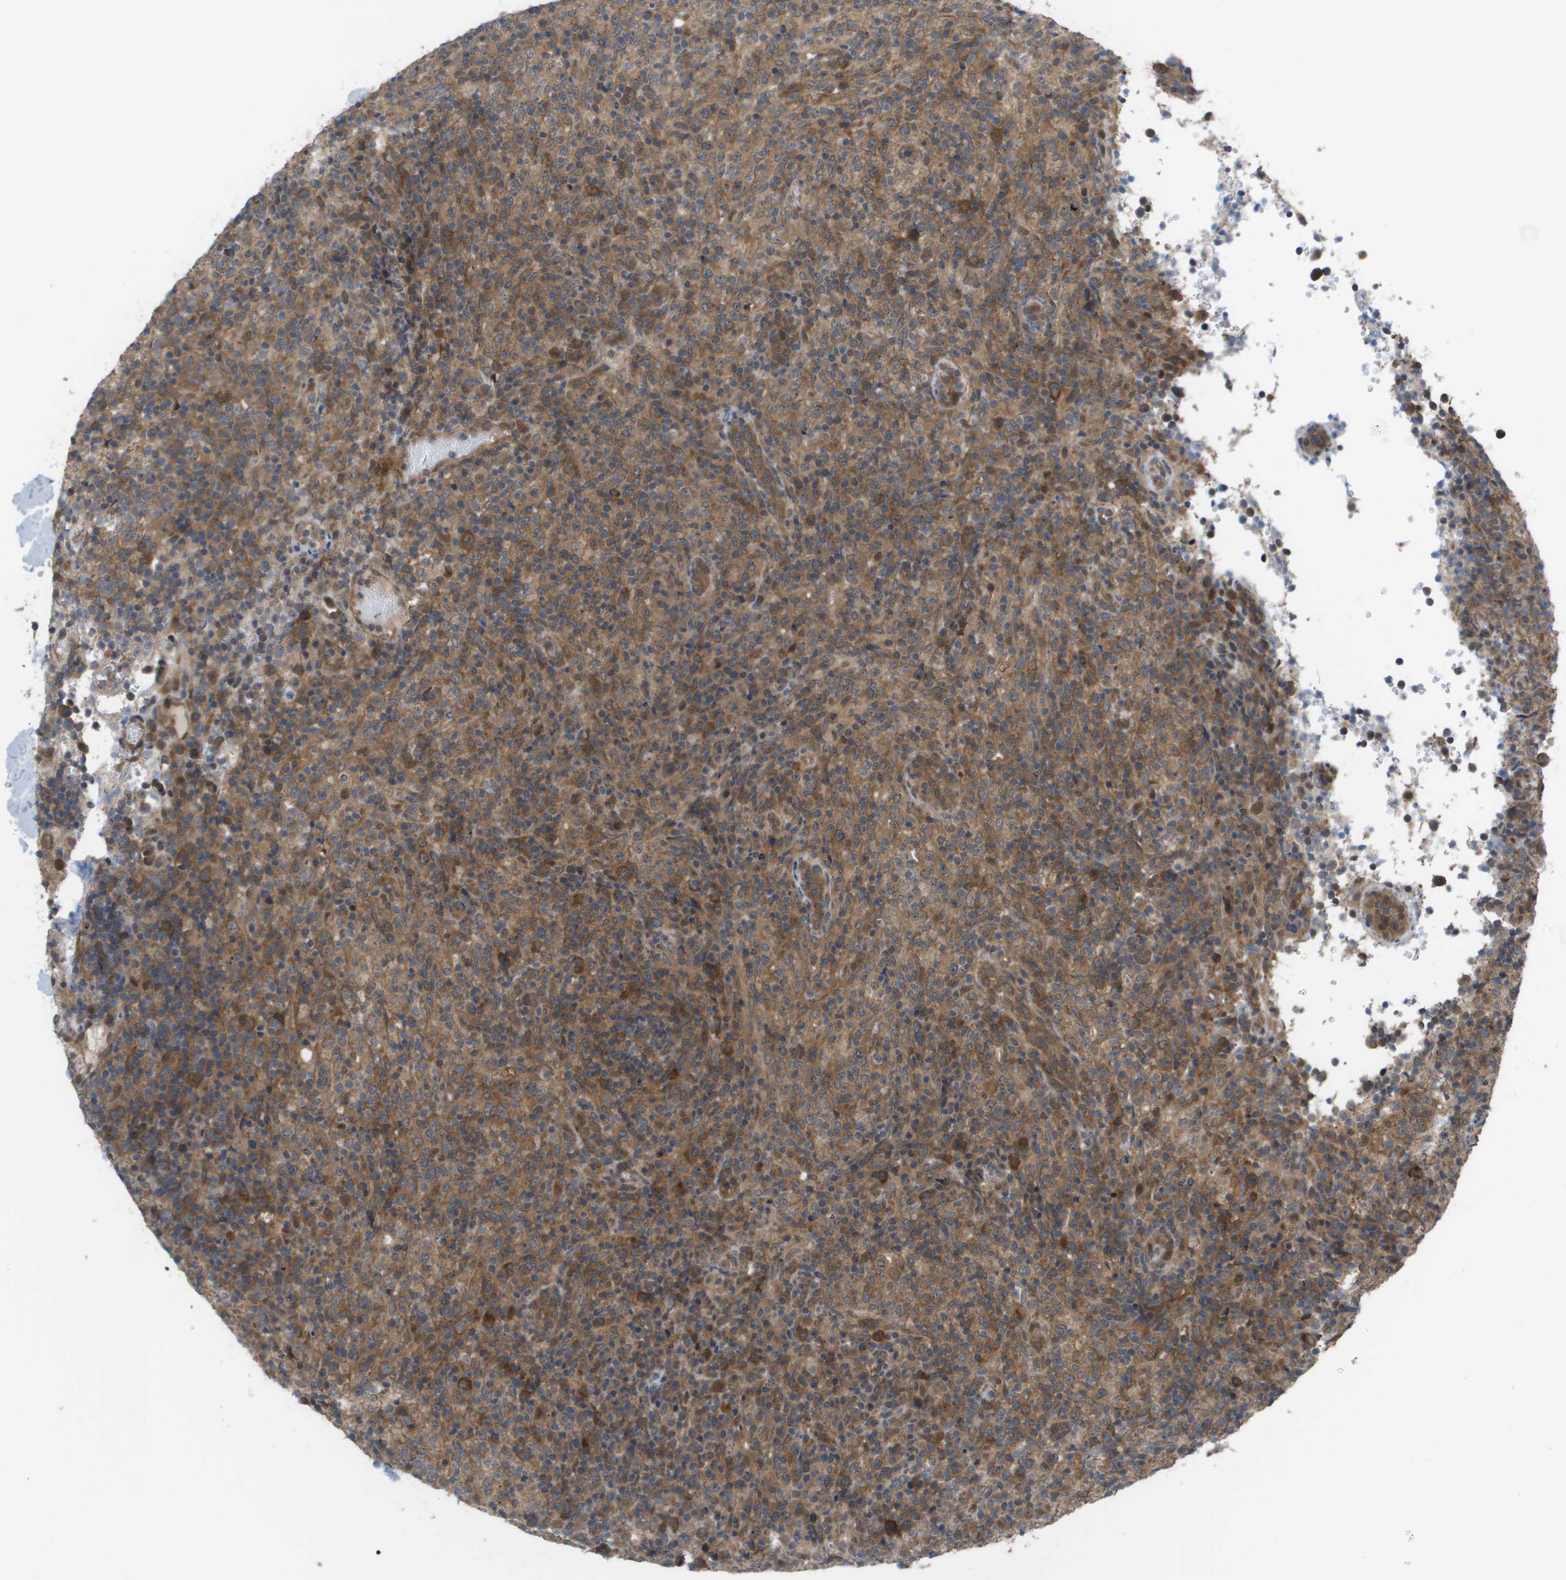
{"staining": {"intensity": "moderate", "quantity": ">75%", "location": "cytoplasmic/membranous"}, "tissue": "lymphoma", "cell_type": "Tumor cells", "image_type": "cancer", "snomed": [{"axis": "morphology", "description": "Malignant lymphoma, non-Hodgkin's type, High grade"}, {"axis": "topography", "description": "Lymph node"}], "caption": "Immunohistochemical staining of malignant lymphoma, non-Hodgkin's type (high-grade) shows medium levels of moderate cytoplasmic/membranous expression in about >75% of tumor cells.", "gene": "CTPS2", "patient": {"sex": "female", "age": 76}}